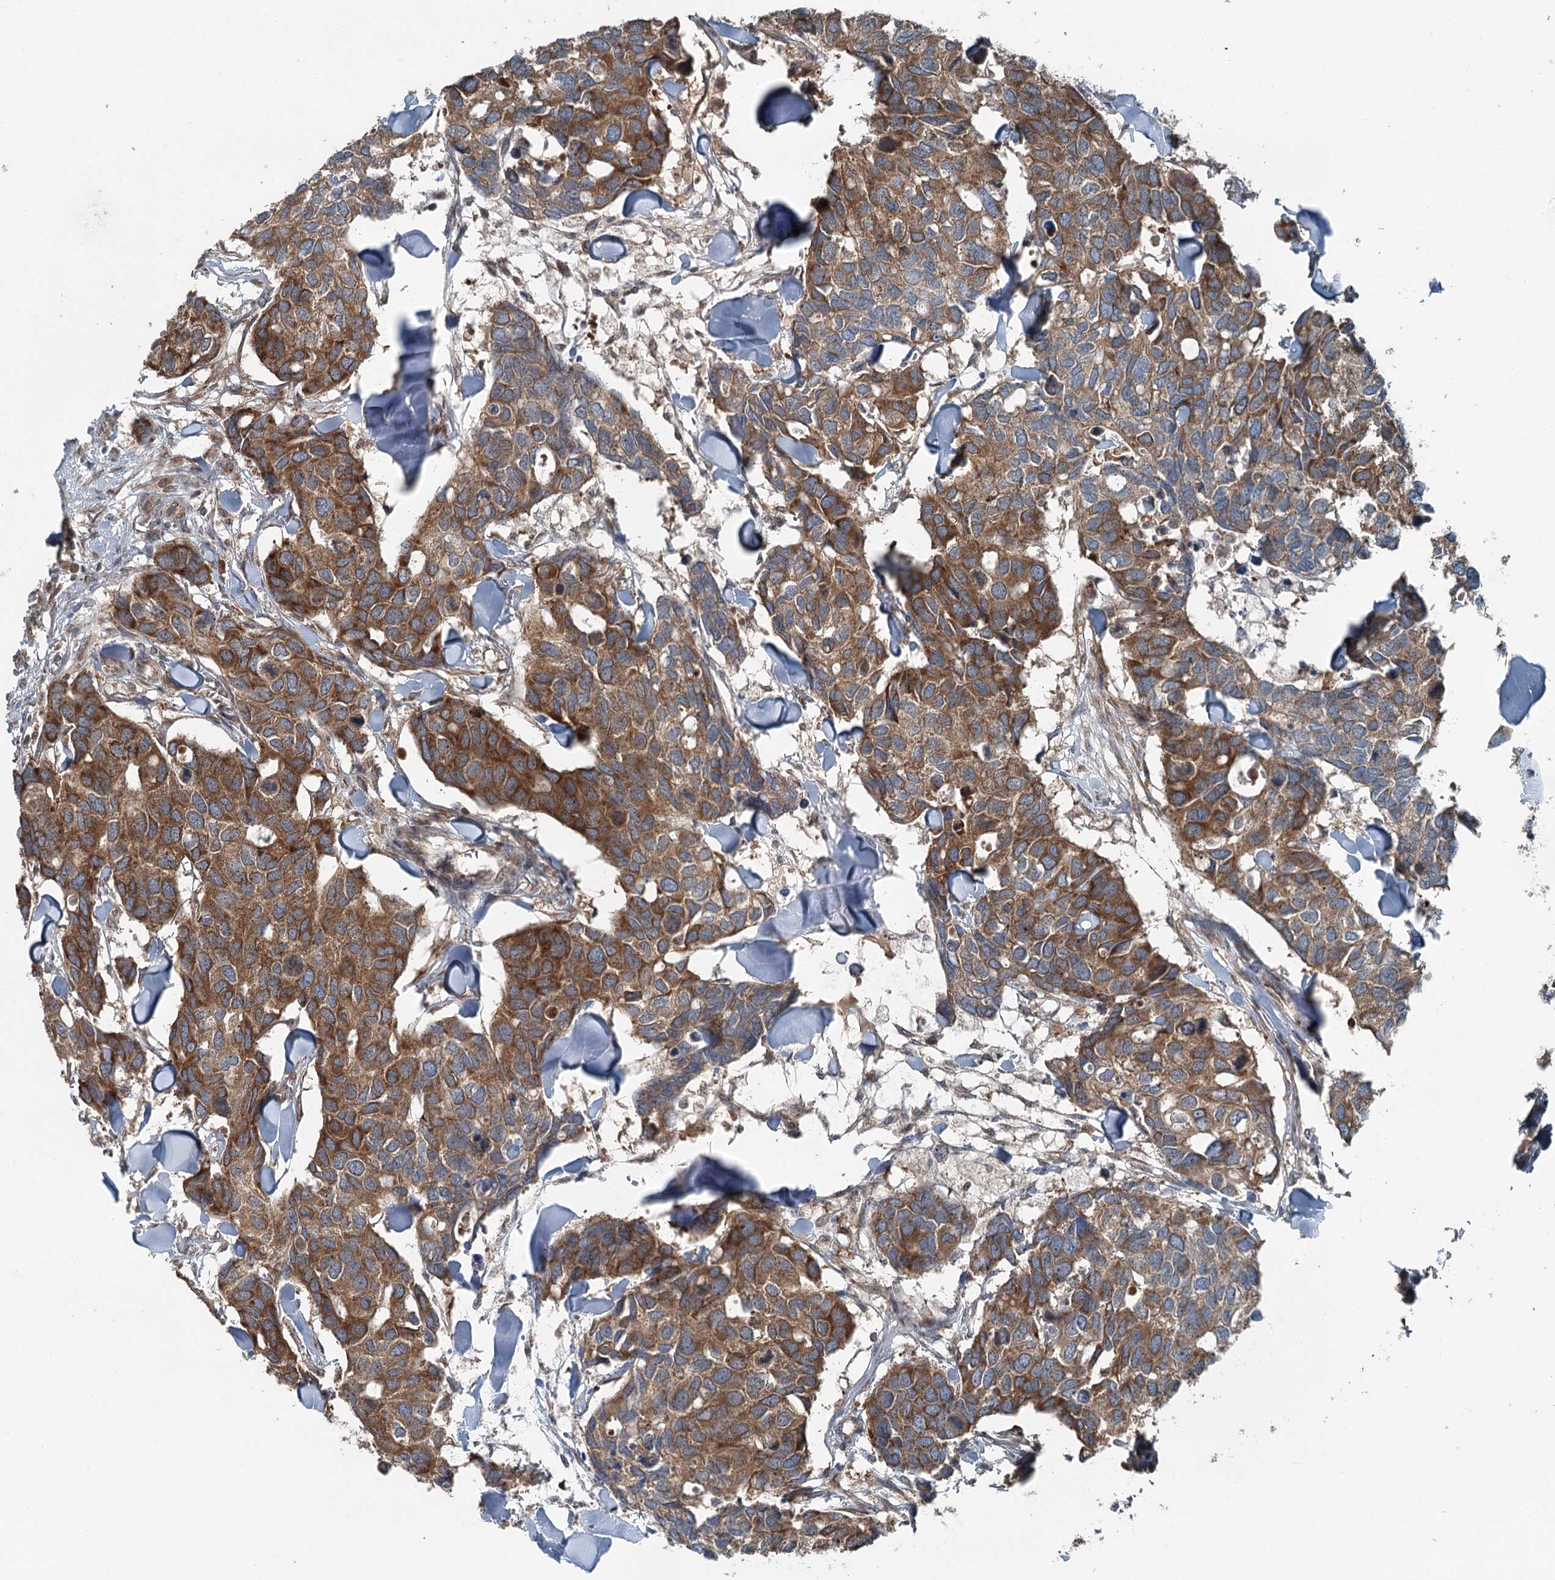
{"staining": {"intensity": "moderate", "quantity": ">75%", "location": "cytoplasmic/membranous"}, "tissue": "breast cancer", "cell_type": "Tumor cells", "image_type": "cancer", "snomed": [{"axis": "morphology", "description": "Duct carcinoma"}, {"axis": "topography", "description": "Breast"}], "caption": "A histopathology image showing moderate cytoplasmic/membranous expression in about >75% of tumor cells in breast infiltrating ductal carcinoma, as visualized by brown immunohistochemical staining.", "gene": "WAPL", "patient": {"sex": "female", "age": 83}}